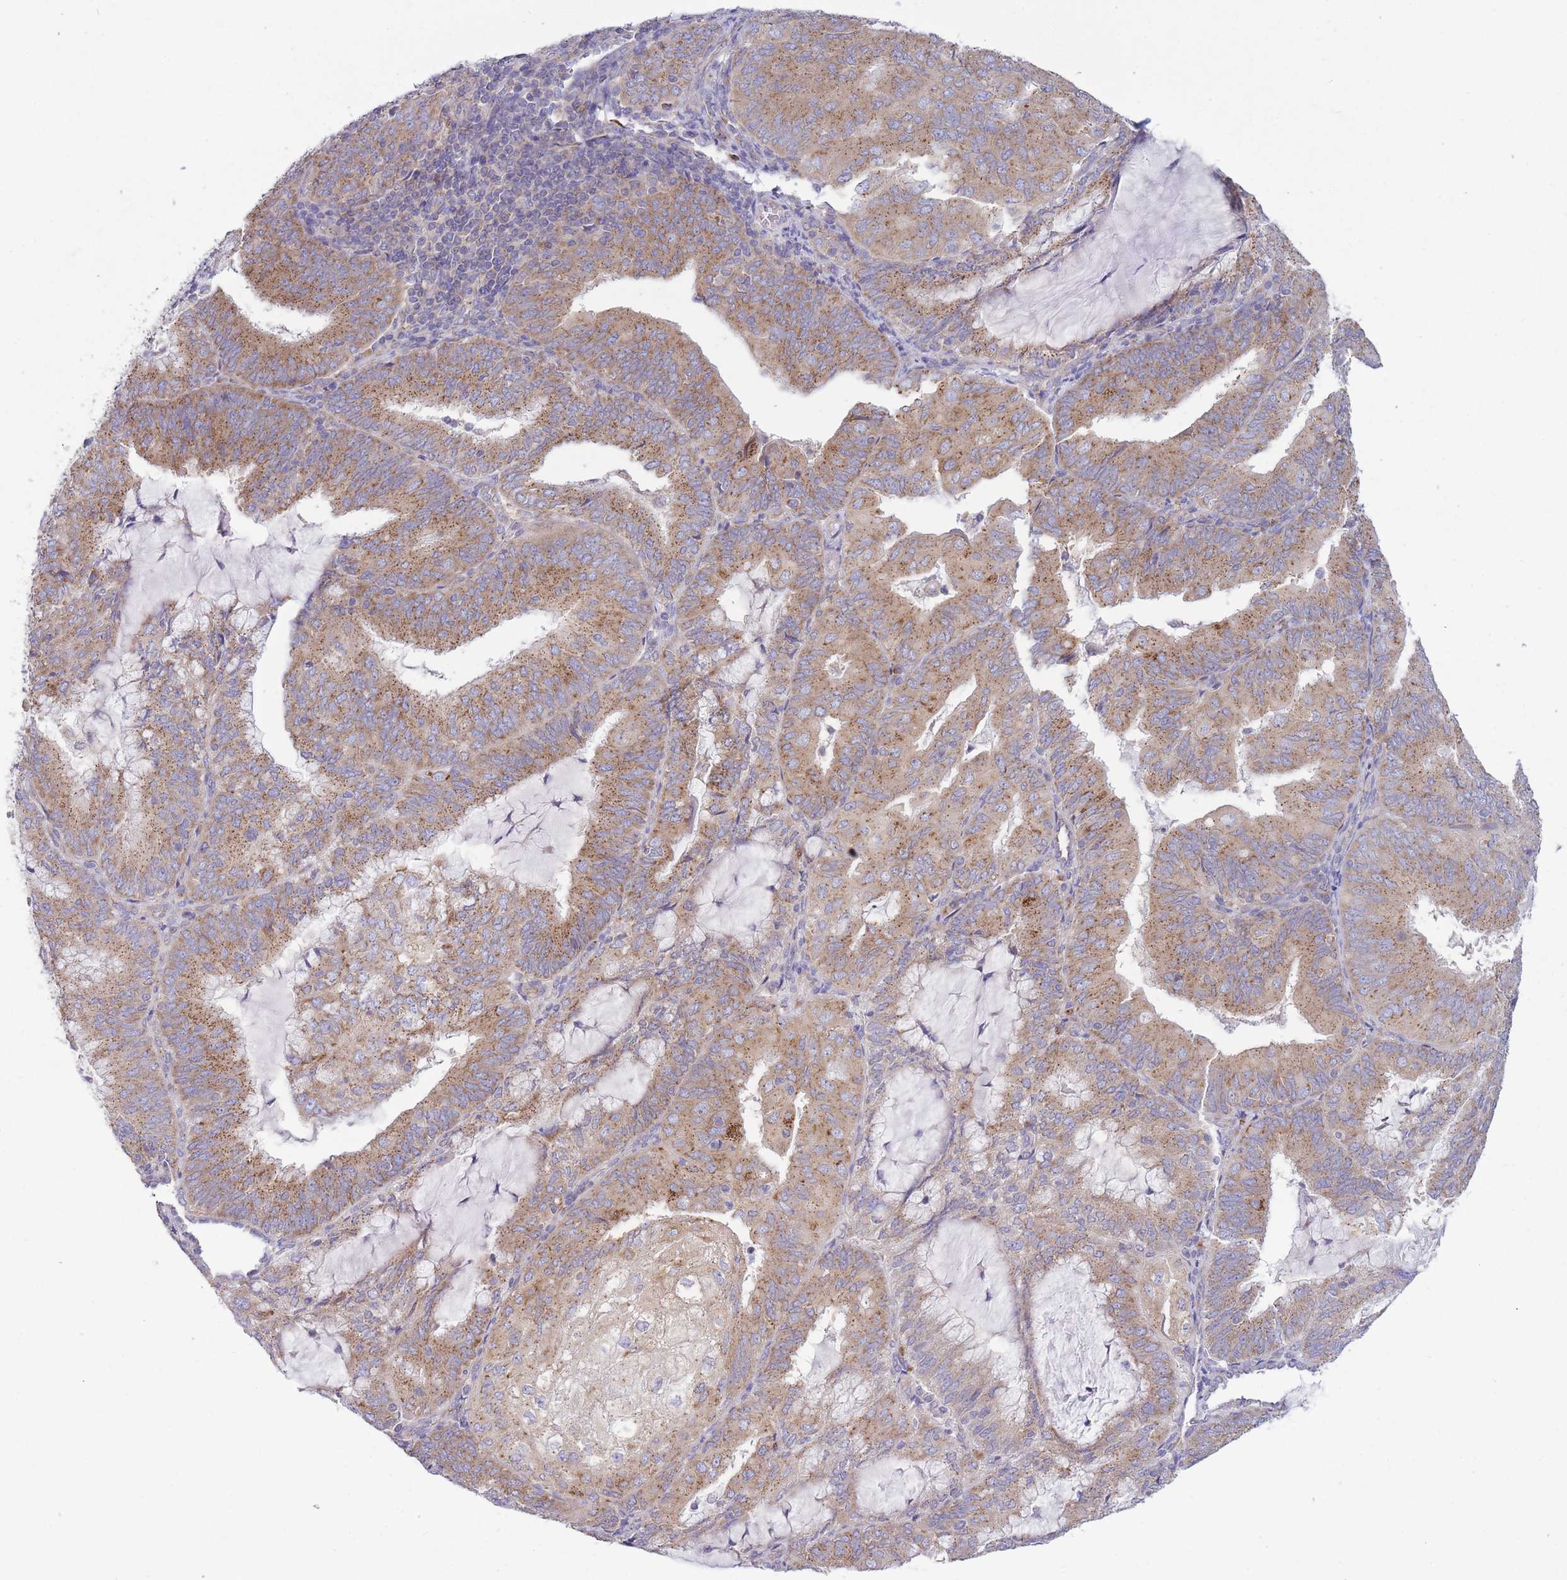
{"staining": {"intensity": "moderate", "quantity": ">75%", "location": "cytoplasmic/membranous"}, "tissue": "endometrial cancer", "cell_type": "Tumor cells", "image_type": "cancer", "snomed": [{"axis": "morphology", "description": "Adenocarcinoma, NOS"}, {"axis": "topography", "description": "Endometrium"}], "caption": "Immunohistochemistry (DAB (3,3'-diaminobenzidine)) staining of human endometrial adenocarcinoma displays moderate cytoplasmic/membranous protein staining in approximately >75% of tumor cells.", "gene": "COPG2", "patient": {"sex": "female", "age": 81}}